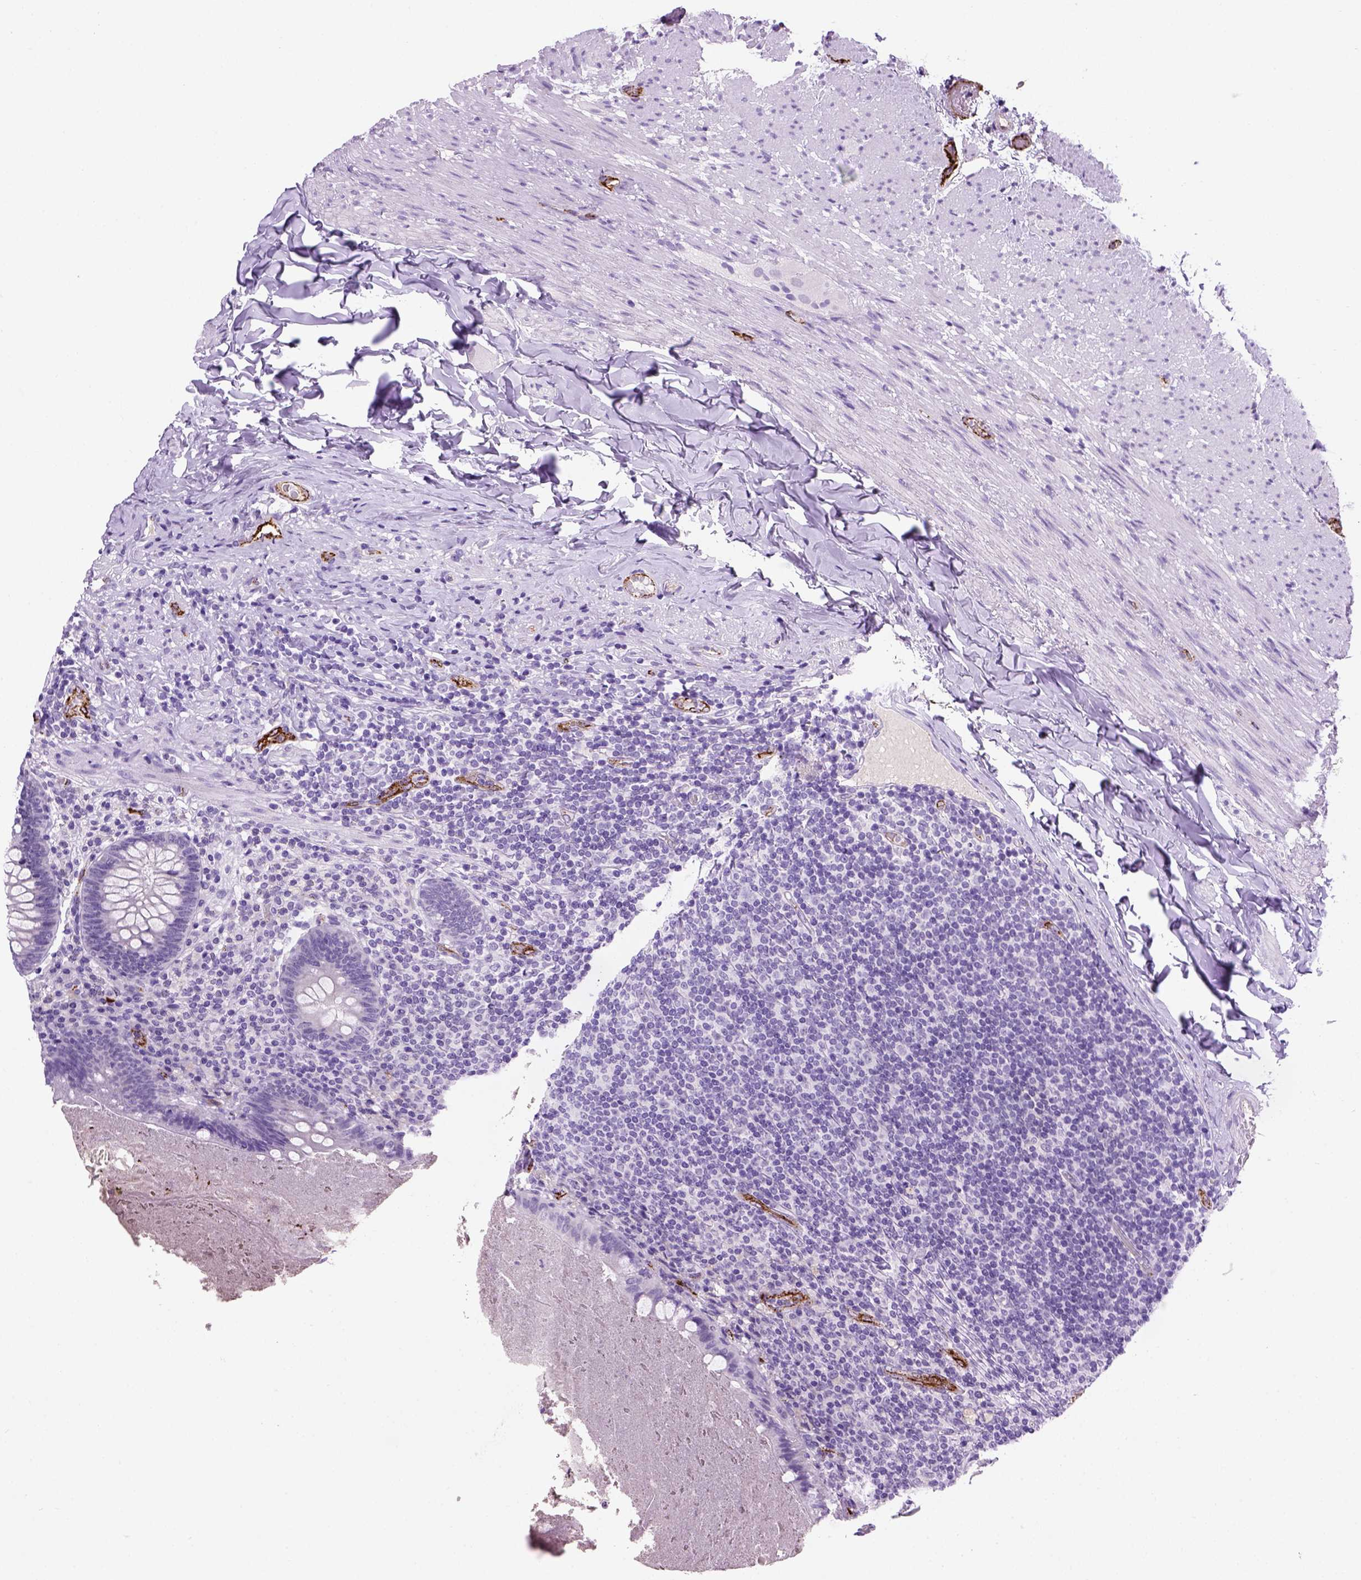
{"staining": {"intensity": "negative", "quantity": "none", "location": "none"}, "tissue": "appendix", "cell_type": "Glandular cells", "image_type": "normal", "snomed": [{"axis": "morphology", "description": "Normal tissue, NOS"}, {"axis": "topography", "description": "Appendix"}], "caption": "Immunohistochemistry photomicrograph of benign human appendix stained for a protein (brown), which reveals no expression in glandular cells. The staining is performed using DAB brown chromogen with nuclei counter-stained in using hematoxylin.", "gene": "VWF", "patient": {"sex": "male", "age": 47}}